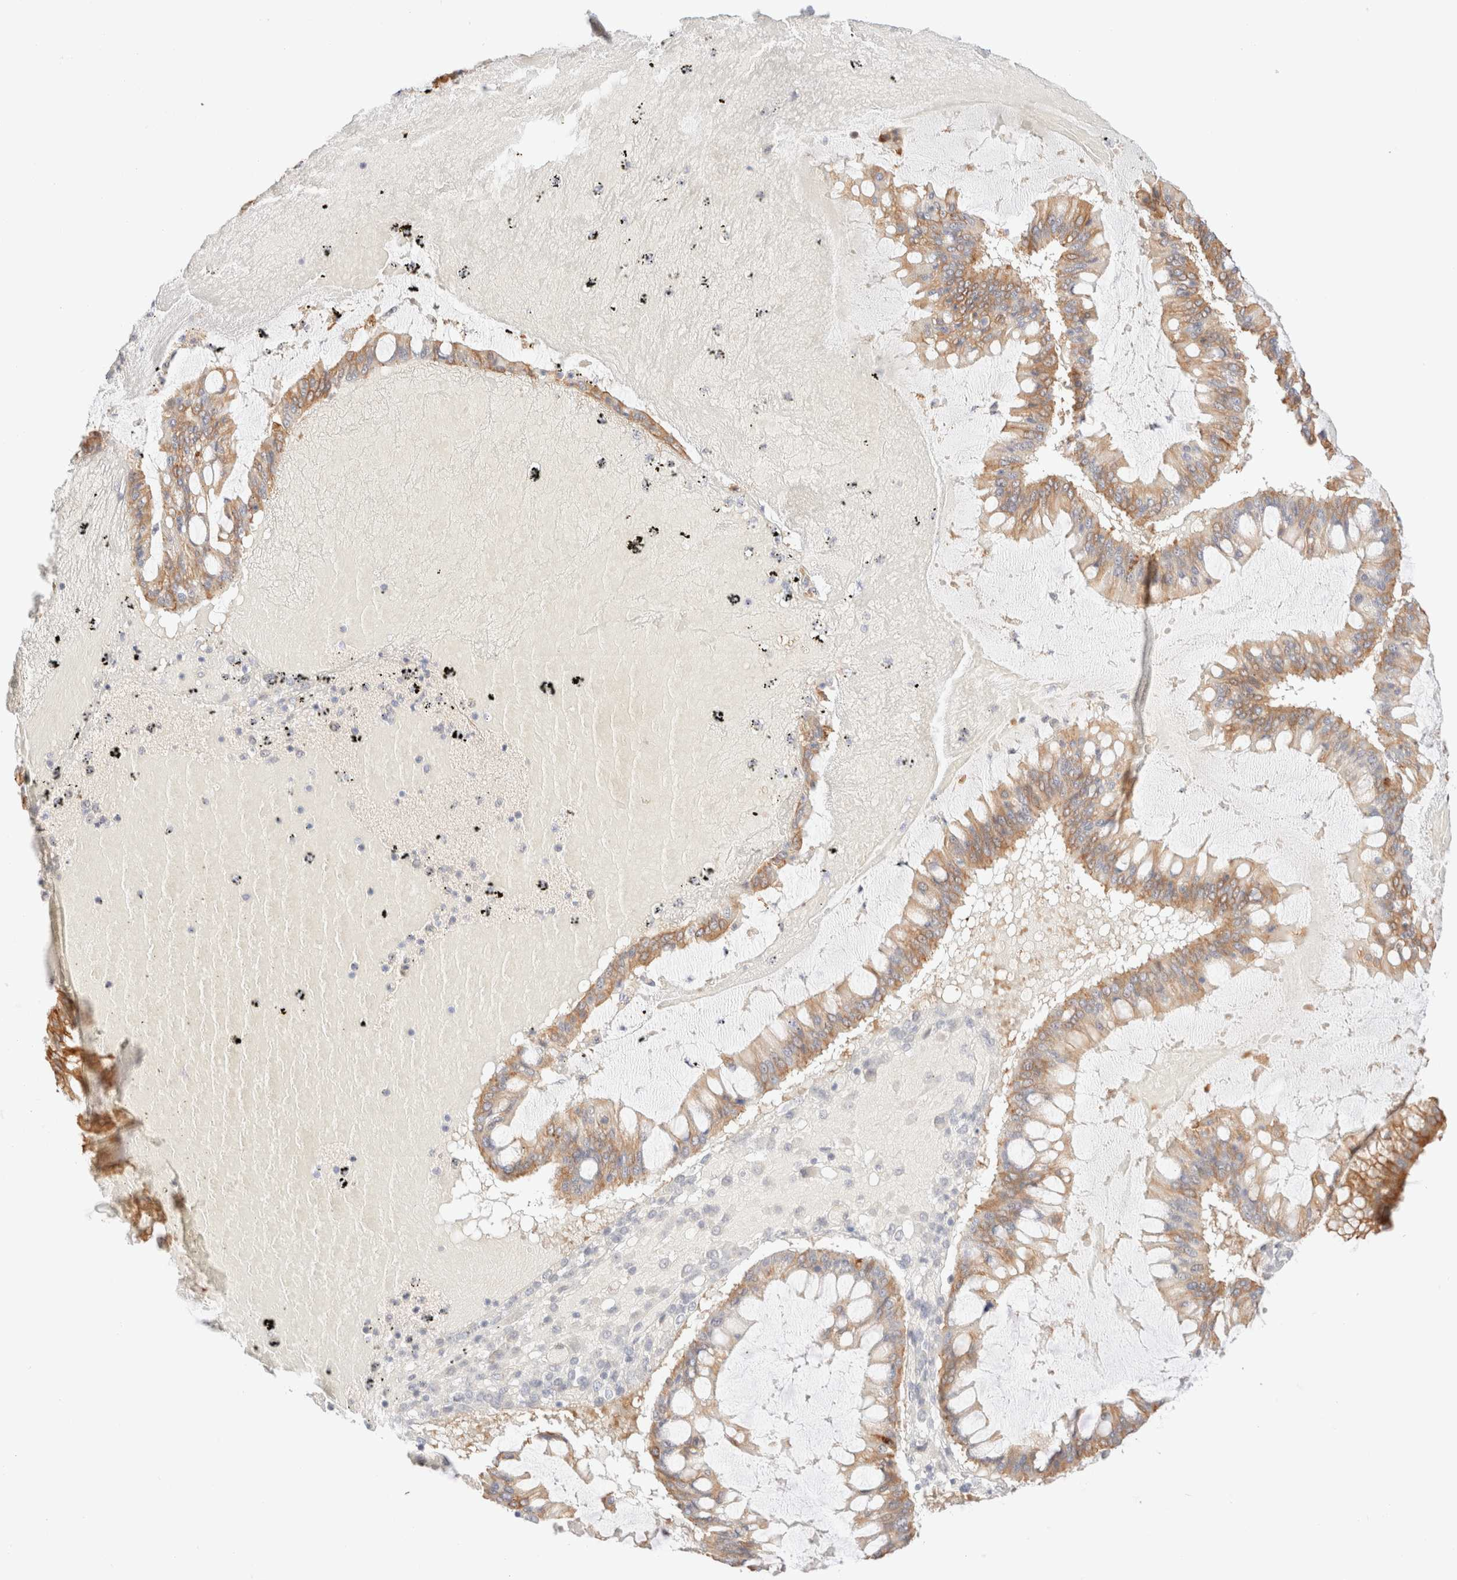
{"staining": {"intensity": "moderate", "quantity": ">75%", "location": "cytoplasmic/membranous"}, "tissue": "ovarian cancer", "cell_type": "Tumor cells", "image_type": "cancer", "snomed": [{"axis": "morphology", "description": "Cystadenocarcinoma, mucinous, NOS"}, {"axis": "topography", "description": "Ovary"}], "caption": "The photomicrograph demonstrates immunohistochemical staining of ovarian cancer (mucinous cystadenocarcinoma). There is moderate cytoplasmic/membranous positivity is present in approximately >75% of tumor cells. Using DAB (3,3'-diaminobenzidine) (brown) and hematoxylin (blue) stains, captured at high magnification using brightfield microscopy.", "gene": "NIBAN2", "patient": {"sex": "female", "age": 73}}